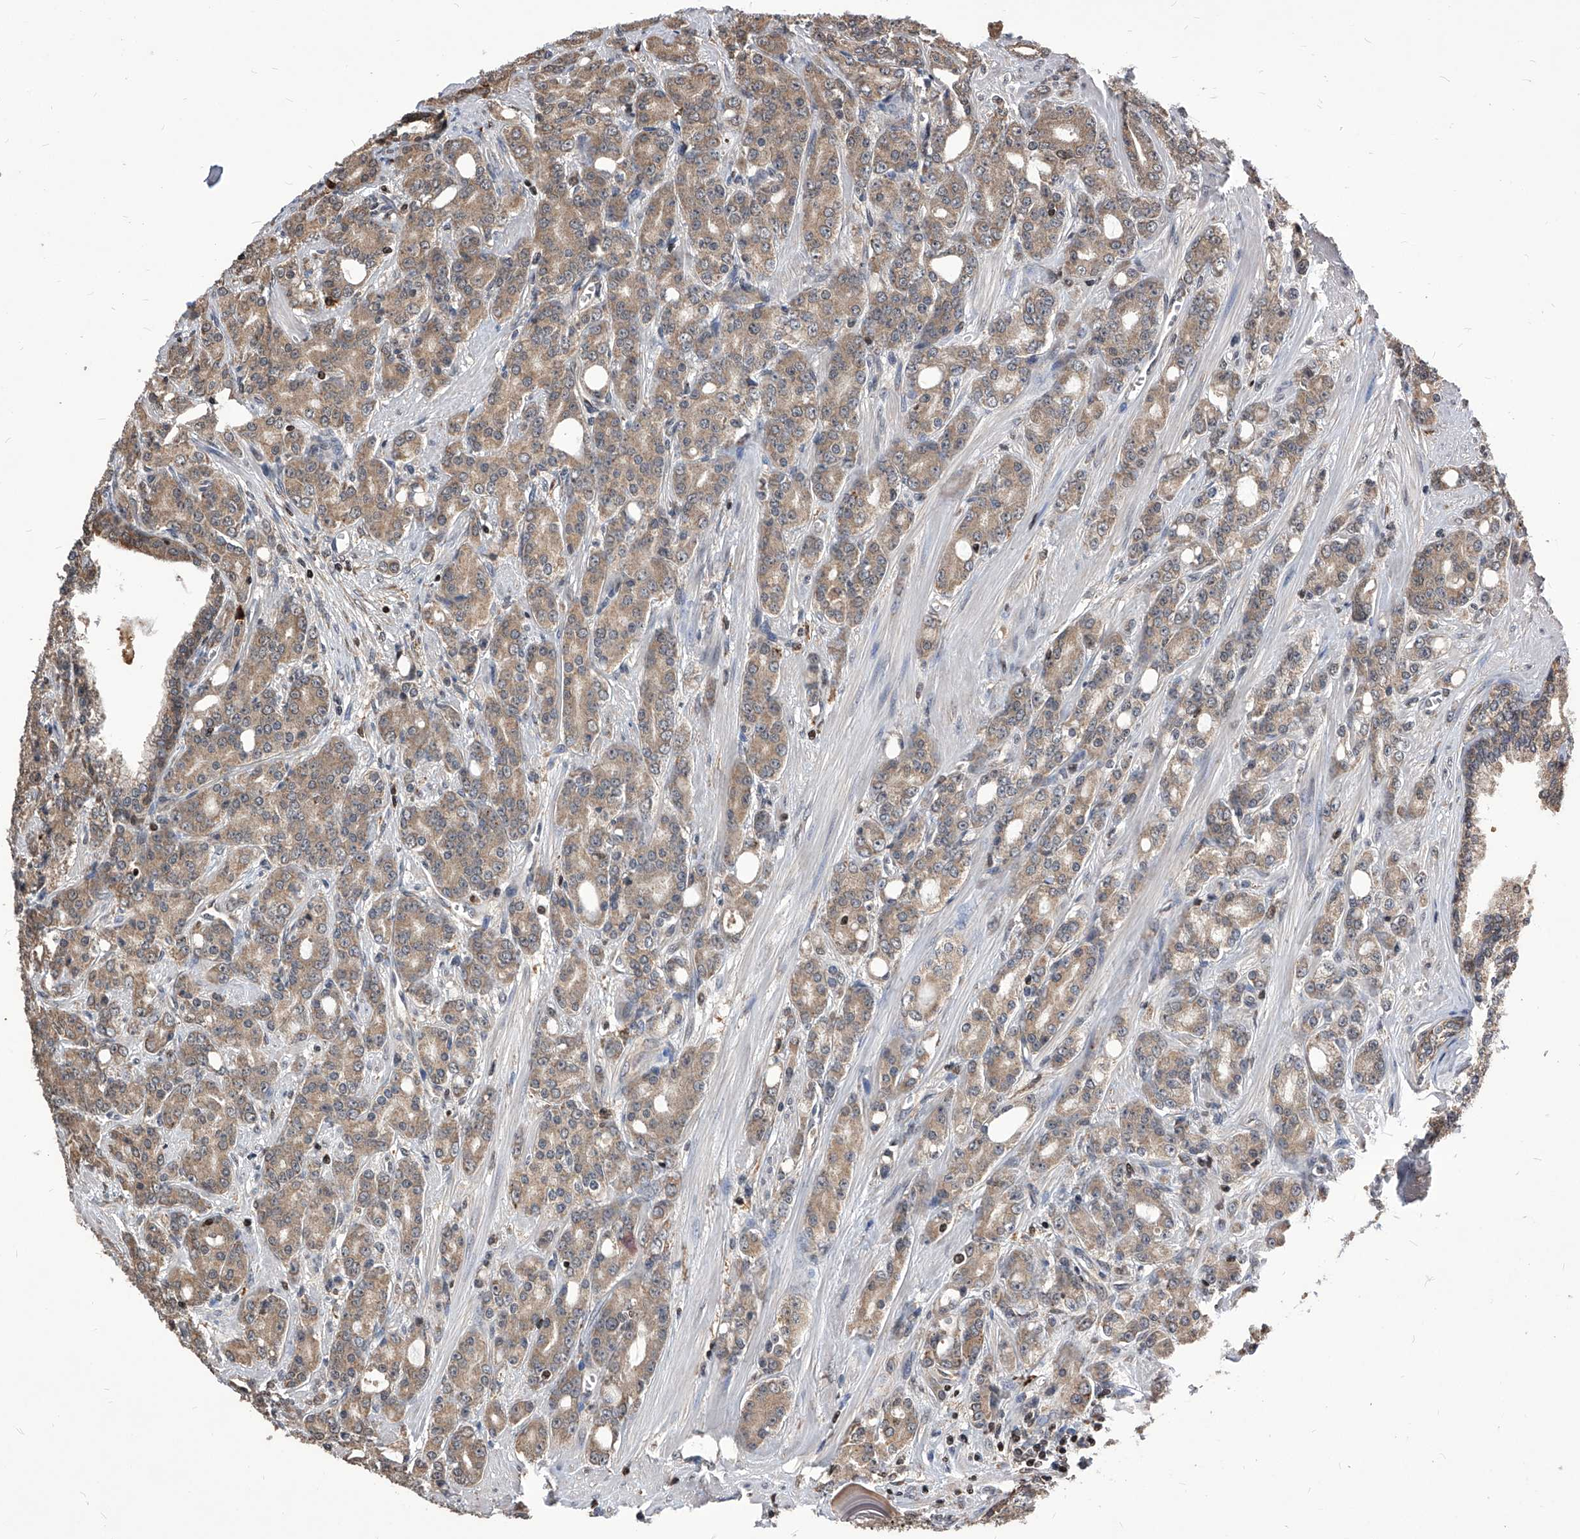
{"staining": {"intensity": "weak", "quantity": ">75%", "location": "cytoplasmic/membranous"}, "tissue": "prostate cancer", "cell_type": "Tumor cells", "image_type": "cancer", "snomed": [{"axis": "morphology", "description": "Adenocarcinoma, High grade"}, {"axis": "topography", "description": "Prostate"}], "caption": "Human high-grade adenocarcinoma (prostate) stained with a brown dye exhibits weak cytoplasmic/membranous positive expression in approximately >75% of tumor cells.", "gene": "ID1", "patient": {"sex": "male", "age": 62}}